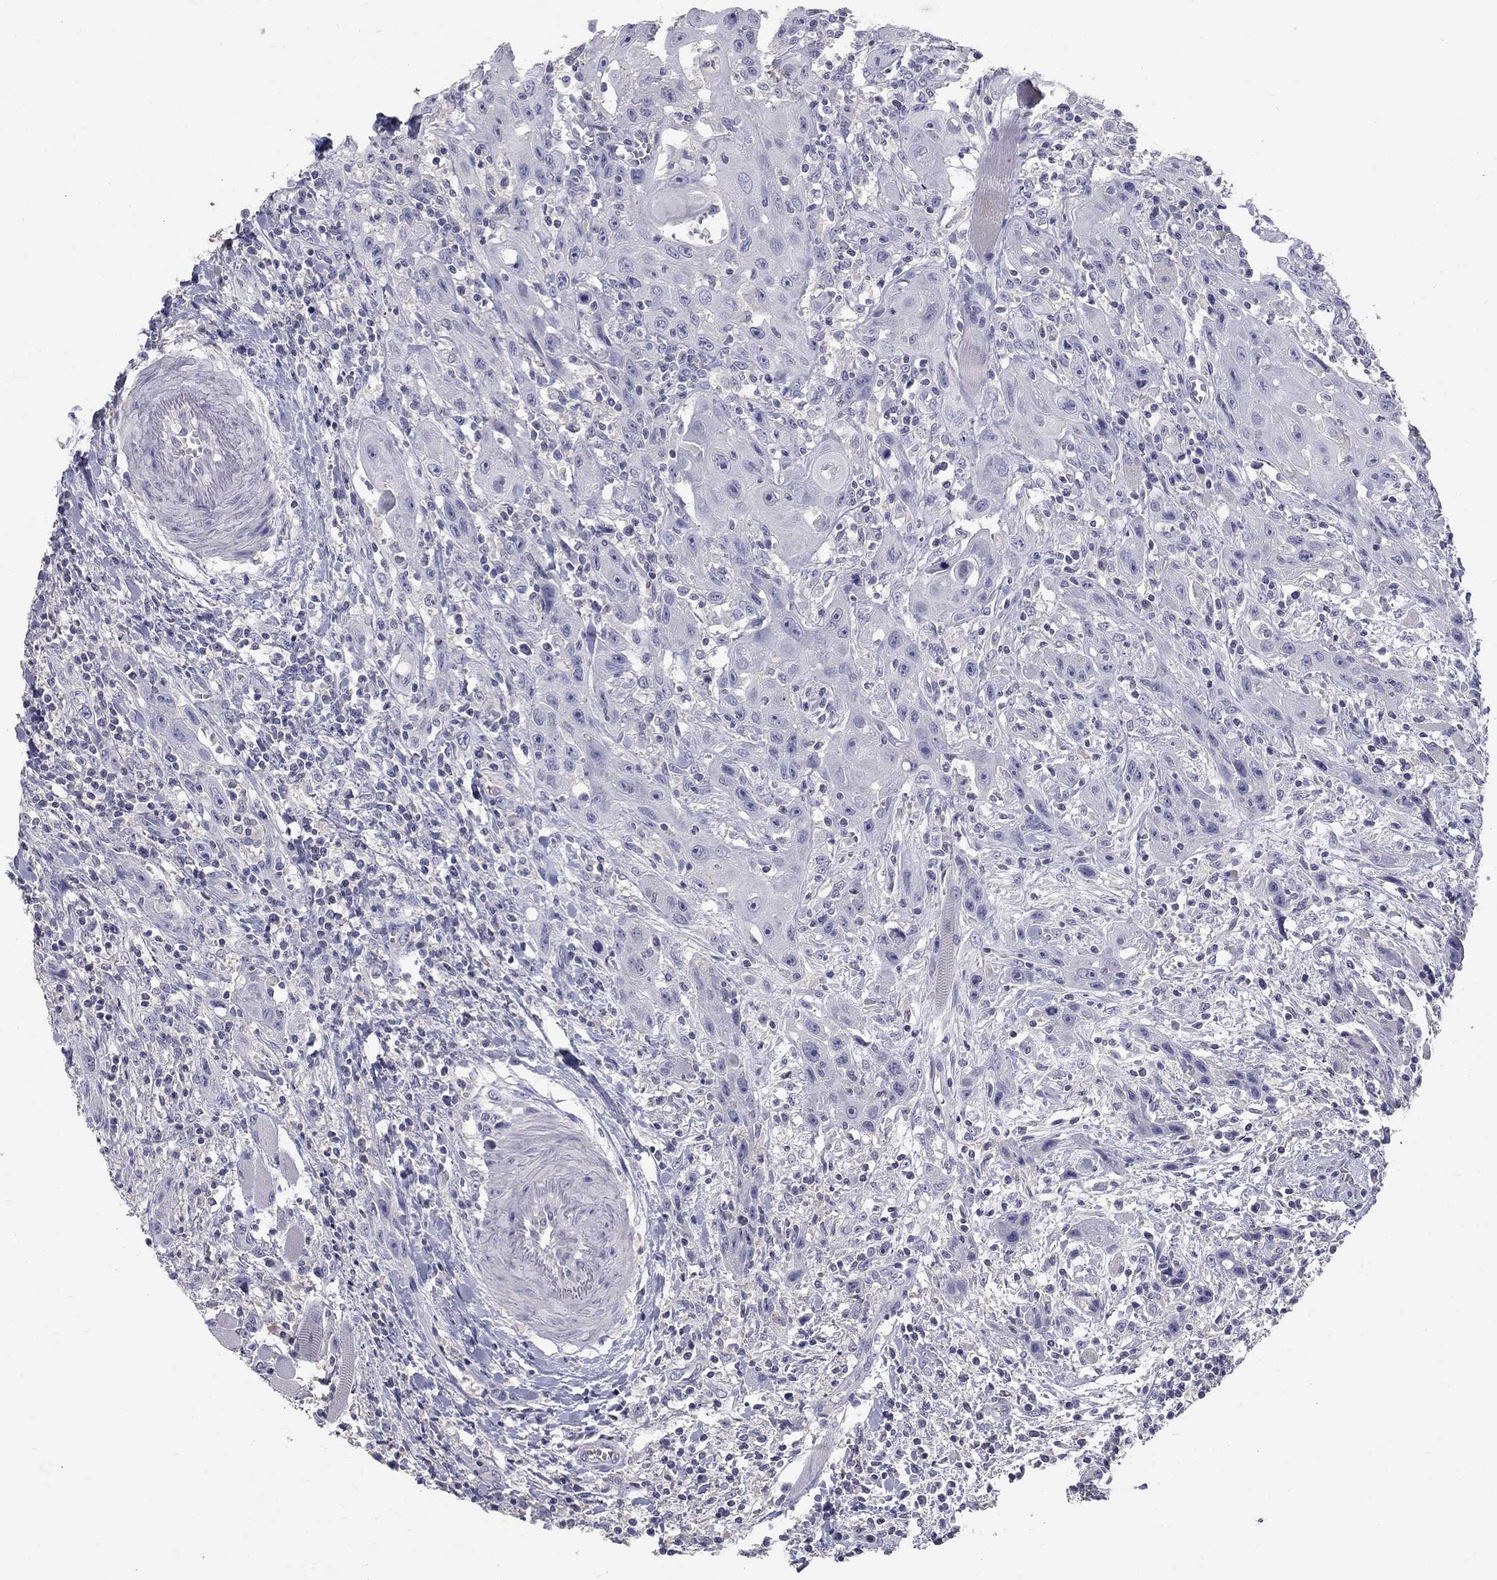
{"staining": {"intensity": "negative", "quantity": "none", "location": "none"}, "tissue": "head and neck cancer", "cell_type": "Tumor cells", "image_type": "cancer", "snomed": [{"axis": "morphology", "description": "Normal tissue, NOS"}, {"axis": "morphology", "description": "Squamous cell carcinoma, NOS"}, {"axis": "topography", "description": "Oral tissue"}, {"axis": "topography", "description": "Head-Neck"}], "caption": "An immunohistochemistry micrograph of squamous cell carcinoma (head and neck) is shown. There is no staining in tumor cells of squamous cell carcinoma (head and neck).", "gene": "PTH1R", "patient": {"sex": "male", "age": 71}}